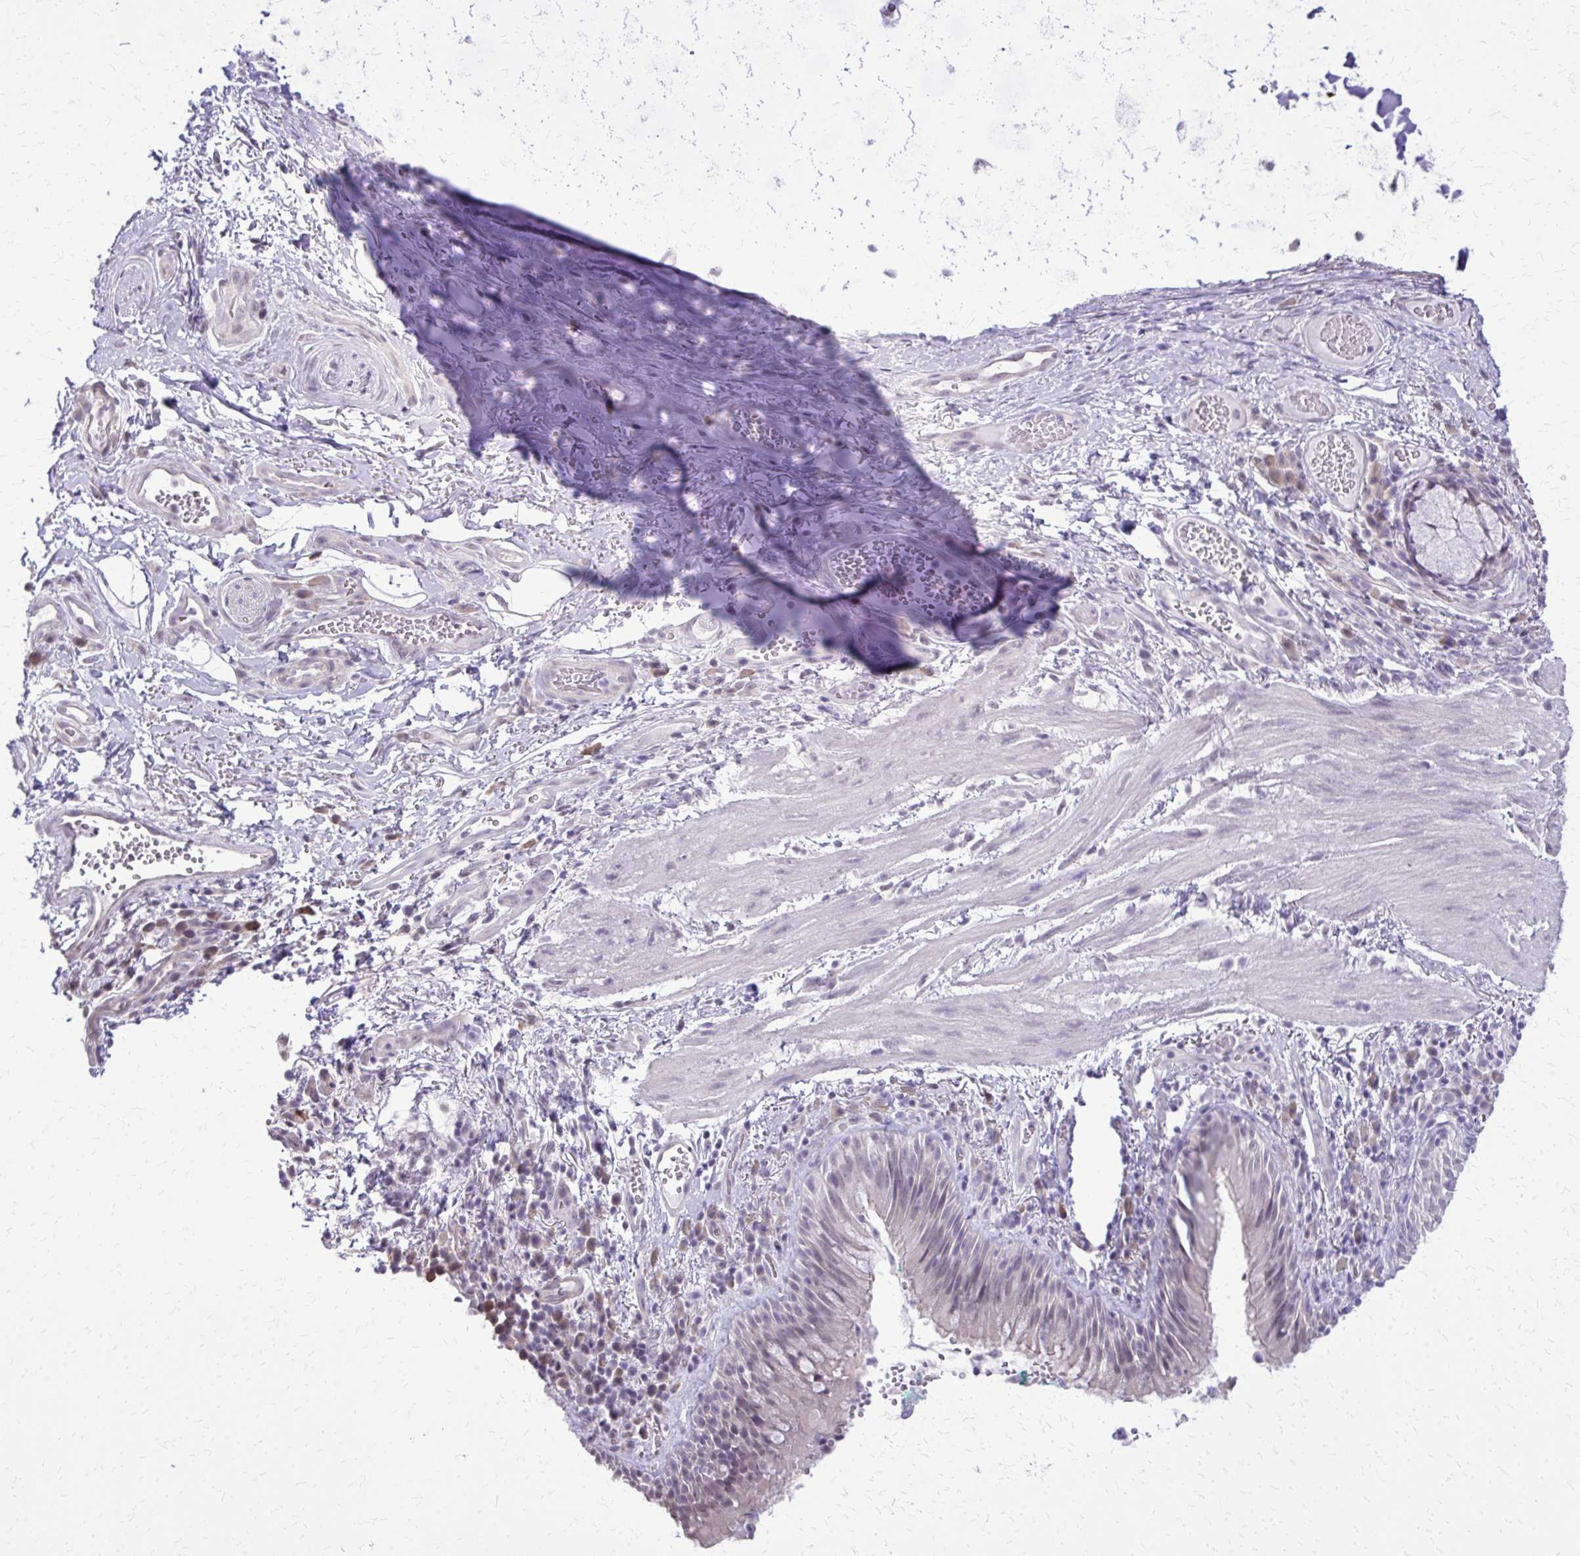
{"staining": {"intensity": "negative", "quantity": "none", "location": "none"}, "tissue": "bronchus", "cell_type": "Respiratory epithelial cells", "image_type": "normal", "snomed": [{"axis": "morphology", "description": "Normal tissue, NOS"}, {"axis": "topography", "description": "Lymph node"}, {"axis": "topography", "description": "Bronchus"}], "caption": "Photomicrograph shows no protein staining in respiratory epithelial cells of benign bronchus.", "gene": "PLCB1", "patient": {"sex": "male", "age": 56}}